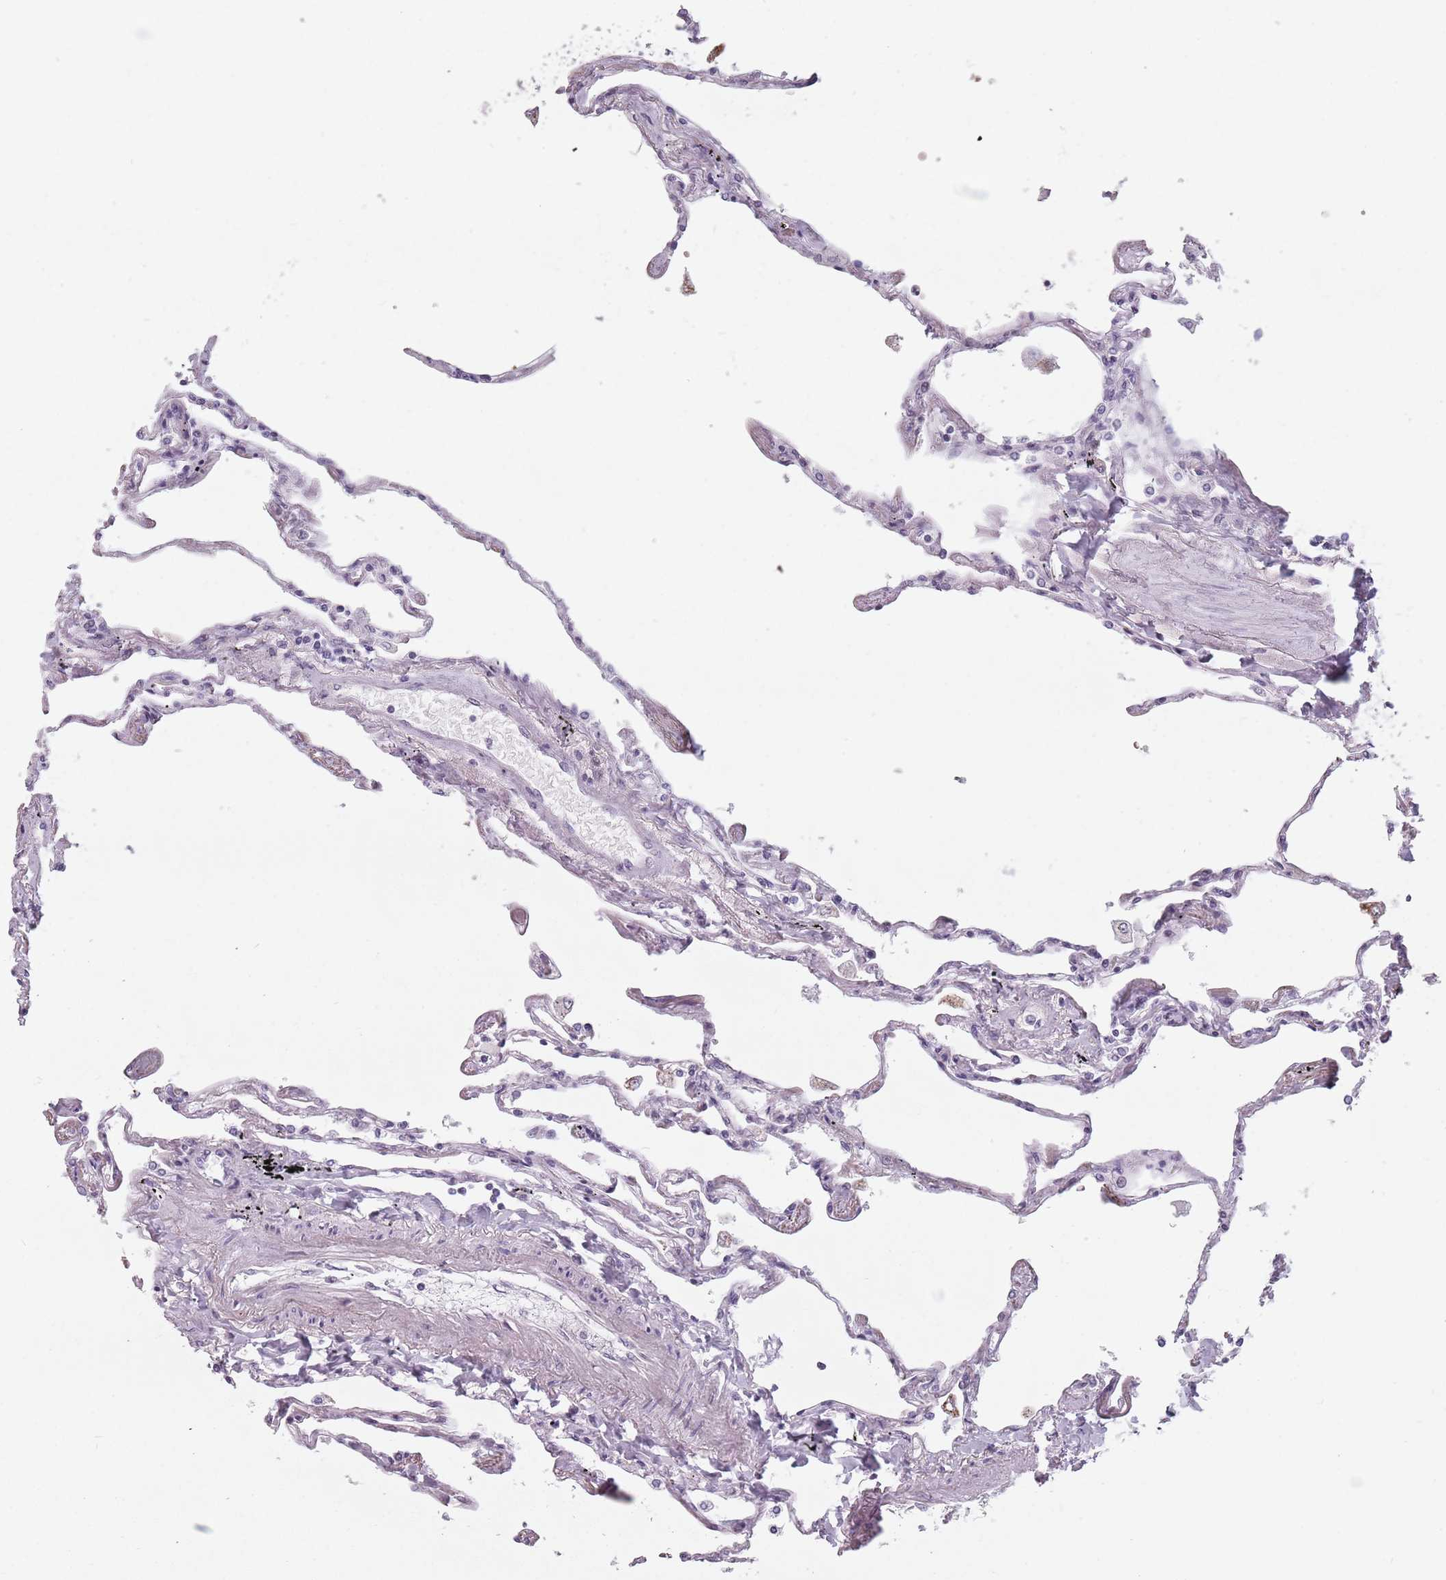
{"staining": {"intensity": "weak", "quantity": "<25%", "location": "nuclear"}, "tissue": "lung", "cell_type": "Alveolar cells", "image_type": "normal", "snomed": [{"axis": "morphology", "description": "Normal tissue, NOS"}, {"axis": "topography", "description": "Lung"}], "caption": "High magnification brightfield microscopy of benign lung stained with DAB (3,3'-diaminobenzidine) (brown) and counterstained with hematoxylin (blue): alveolar cells show no significant positivity.", "gene": "PTCHD1", "patient": {"sex": "female", "age": 67}}